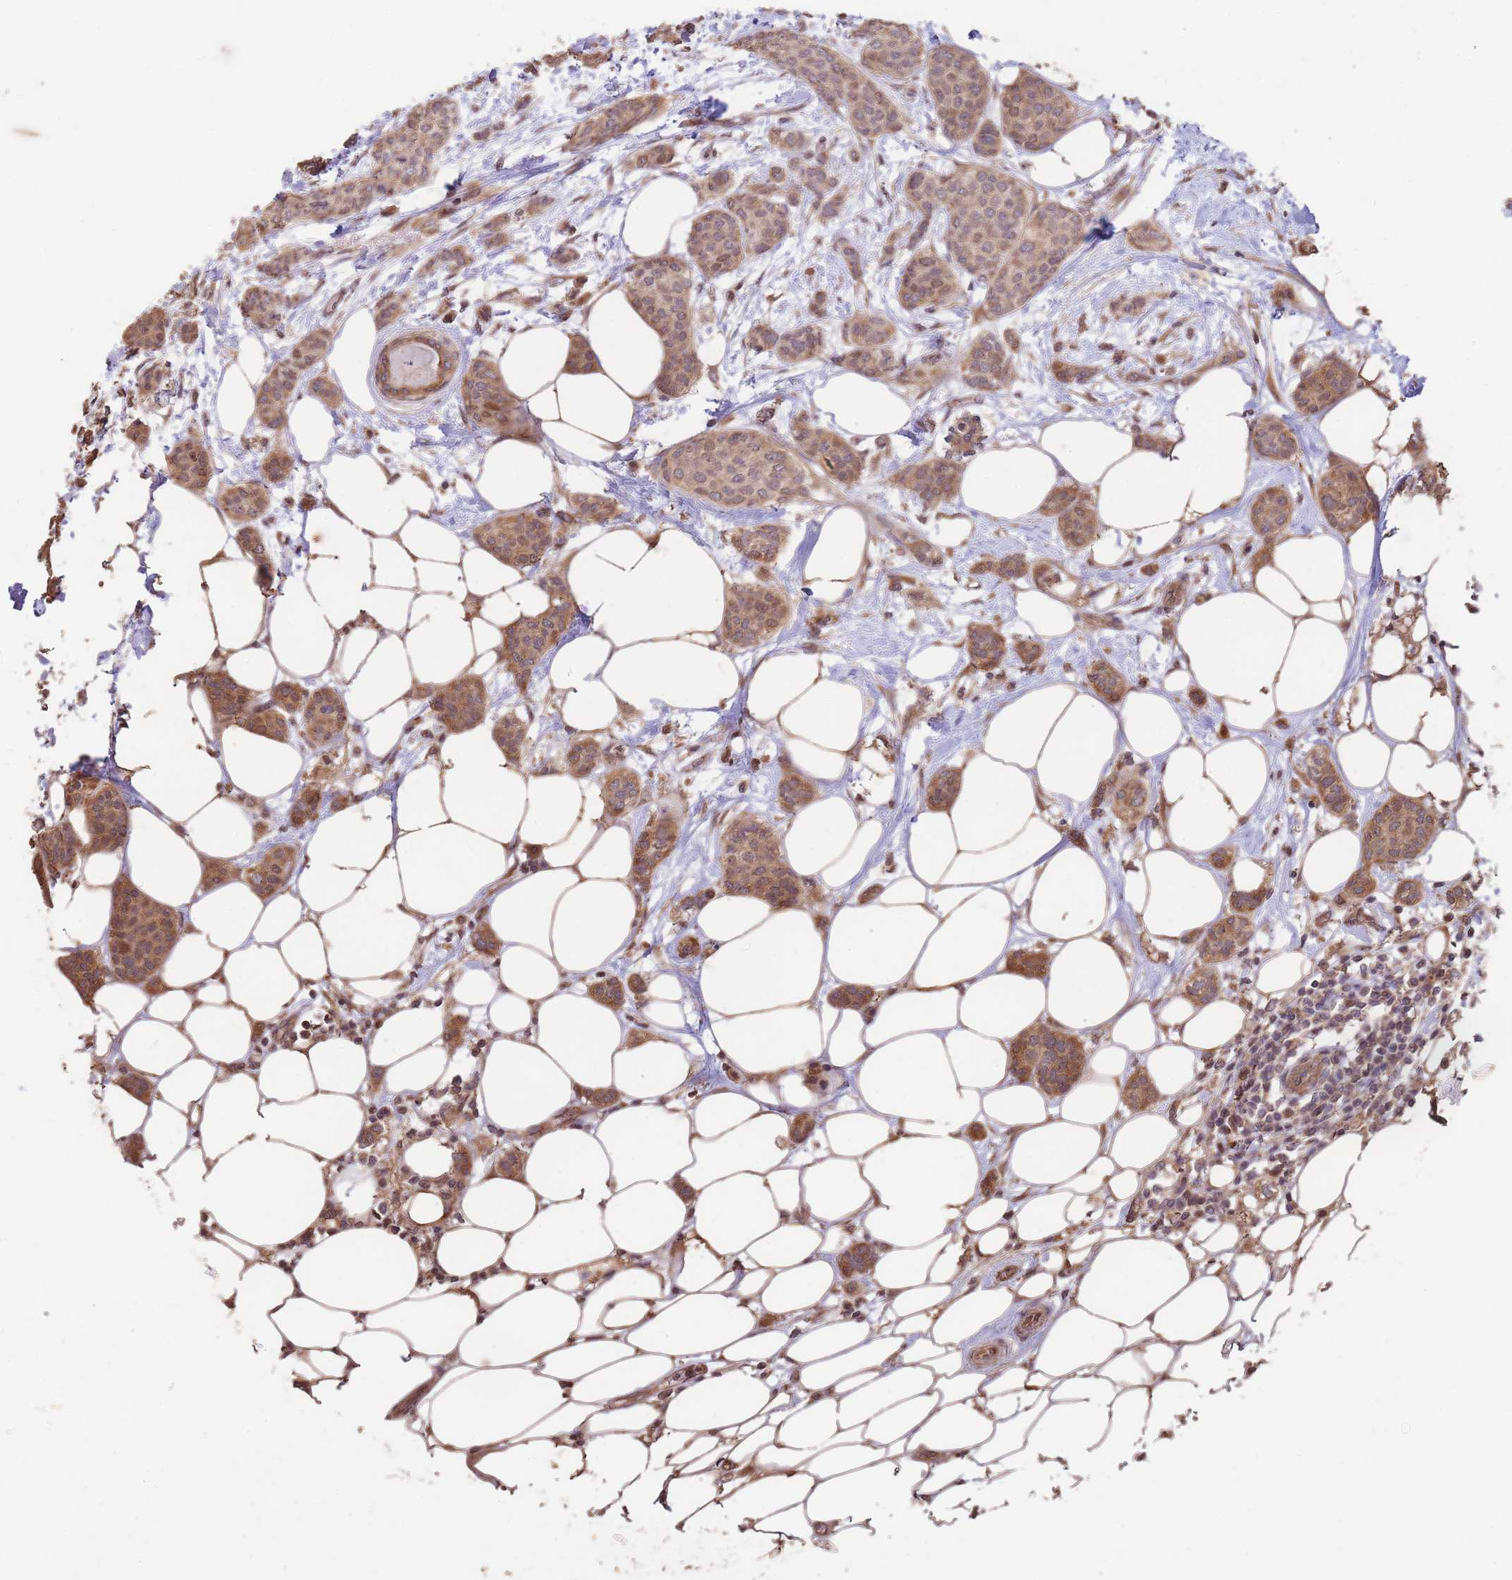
{"staining": {"intensity": "moderate", "quantity": ">75%", "location": "cytoplasmic/membranous"}, "tissue": "breast cancer", "cell_type": "Tumor cells", "image_type": "cancer", "snomed": [{"axis": "morphology", "description": "Duct carcinoma"}, {"axis": "topography", "description": "Breast"}], "caption": "Protein staining of intraductal carcinoma (breast) tissue displays moderate cytoplasmic/membranous staining in about >75% of tumor cells.", "gene": "RGS14", "patient": {"sex": "female", "age": 72}}